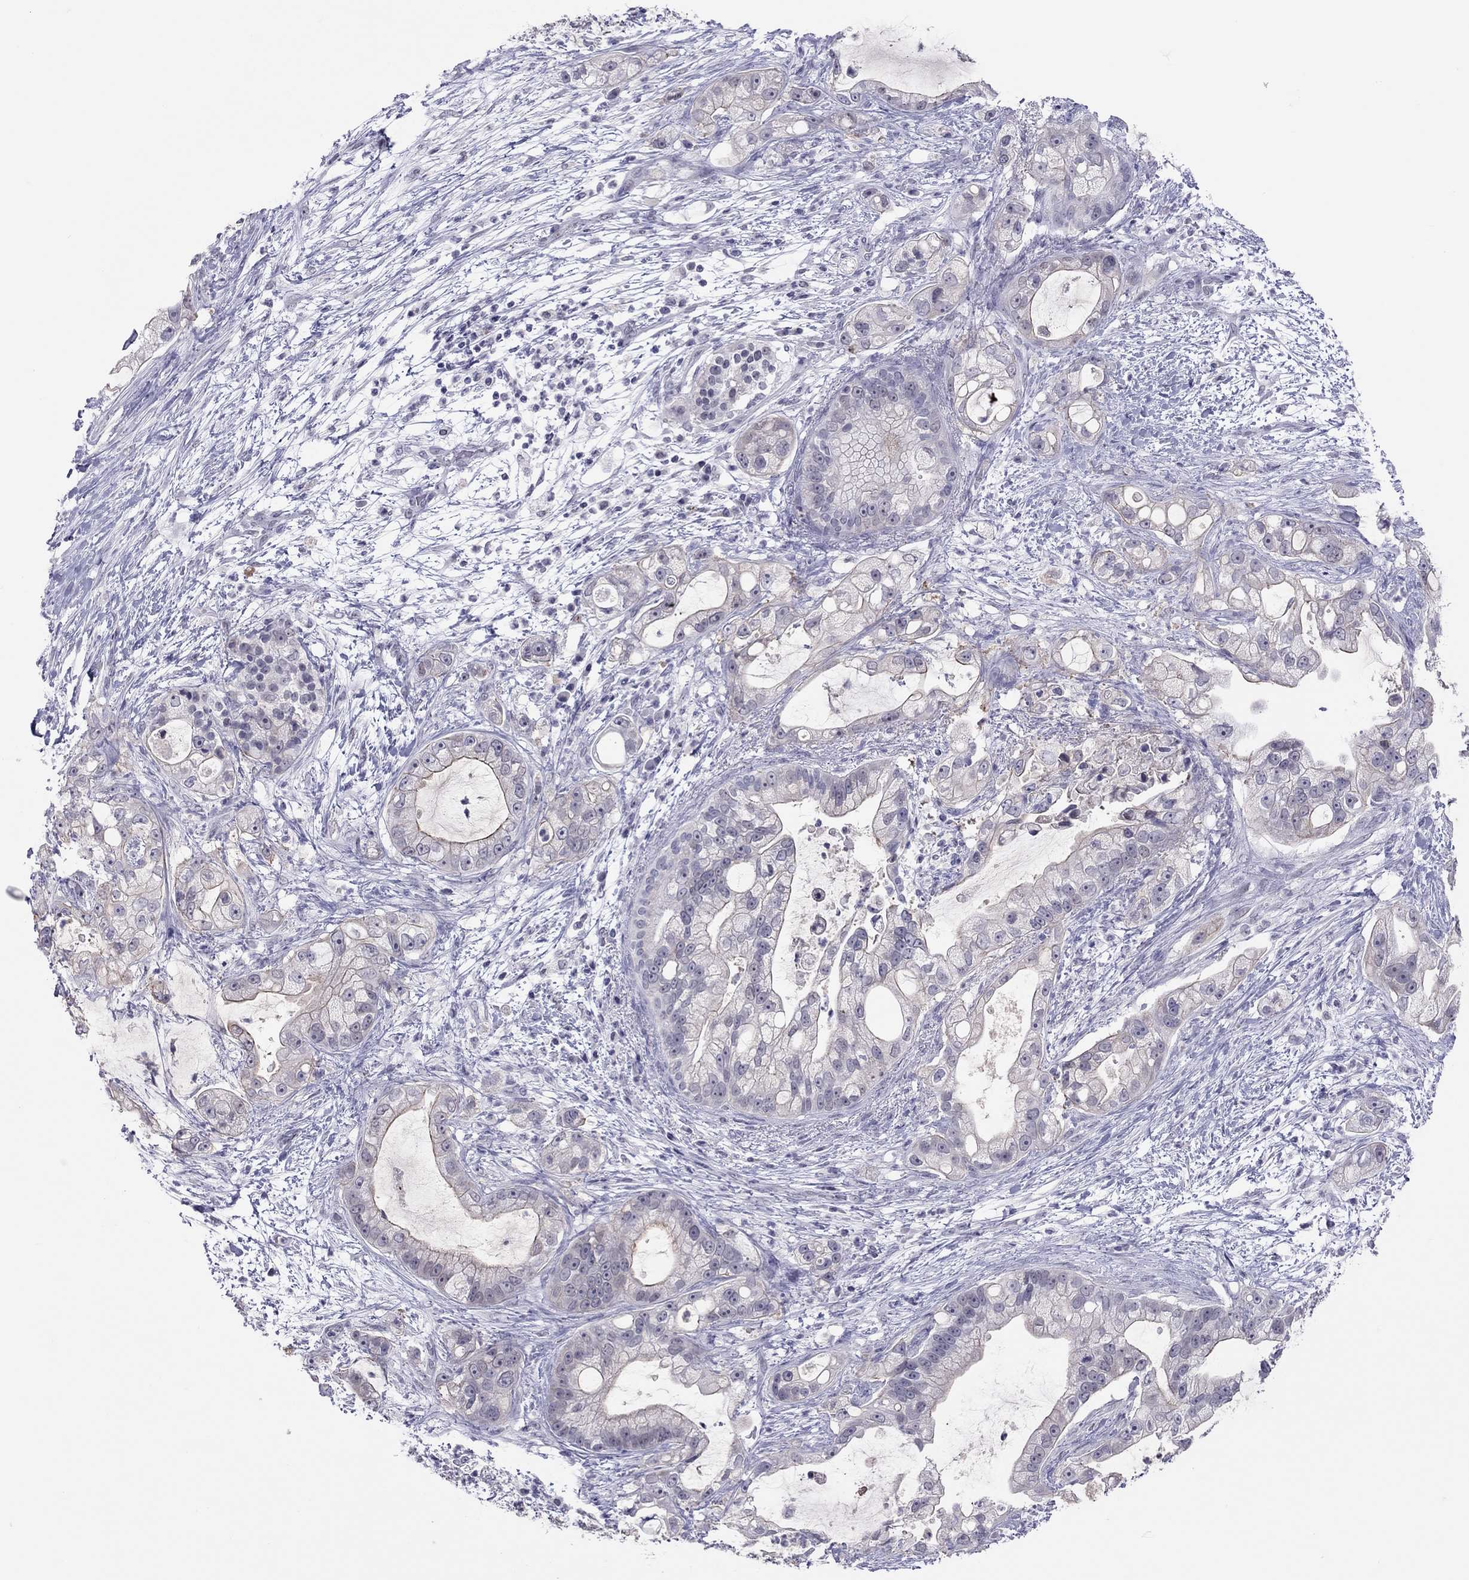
{"staining": {"intensity": "moderate", "quantity": "<25%", "location": "cytoplasmic/membranous"}, "tissue": "pancreatic cancer", "cell_type": "Tumor cells", "image_type": "cancer", "snomed": [{"axis": "morphology", "description": "Adenocarcinoma, NOS"}, {"axis": "topography", "description": "Pancreas"}], "caption": "About <25% of tumor cells in human pancreatic cancer (adenocarcinoma) show moderate cytoplasmic/membranous protein staining as visualized by brown immunohistochemical staining.", "gene": "JHY", "patient": {"sex": "female", "age": 69}}